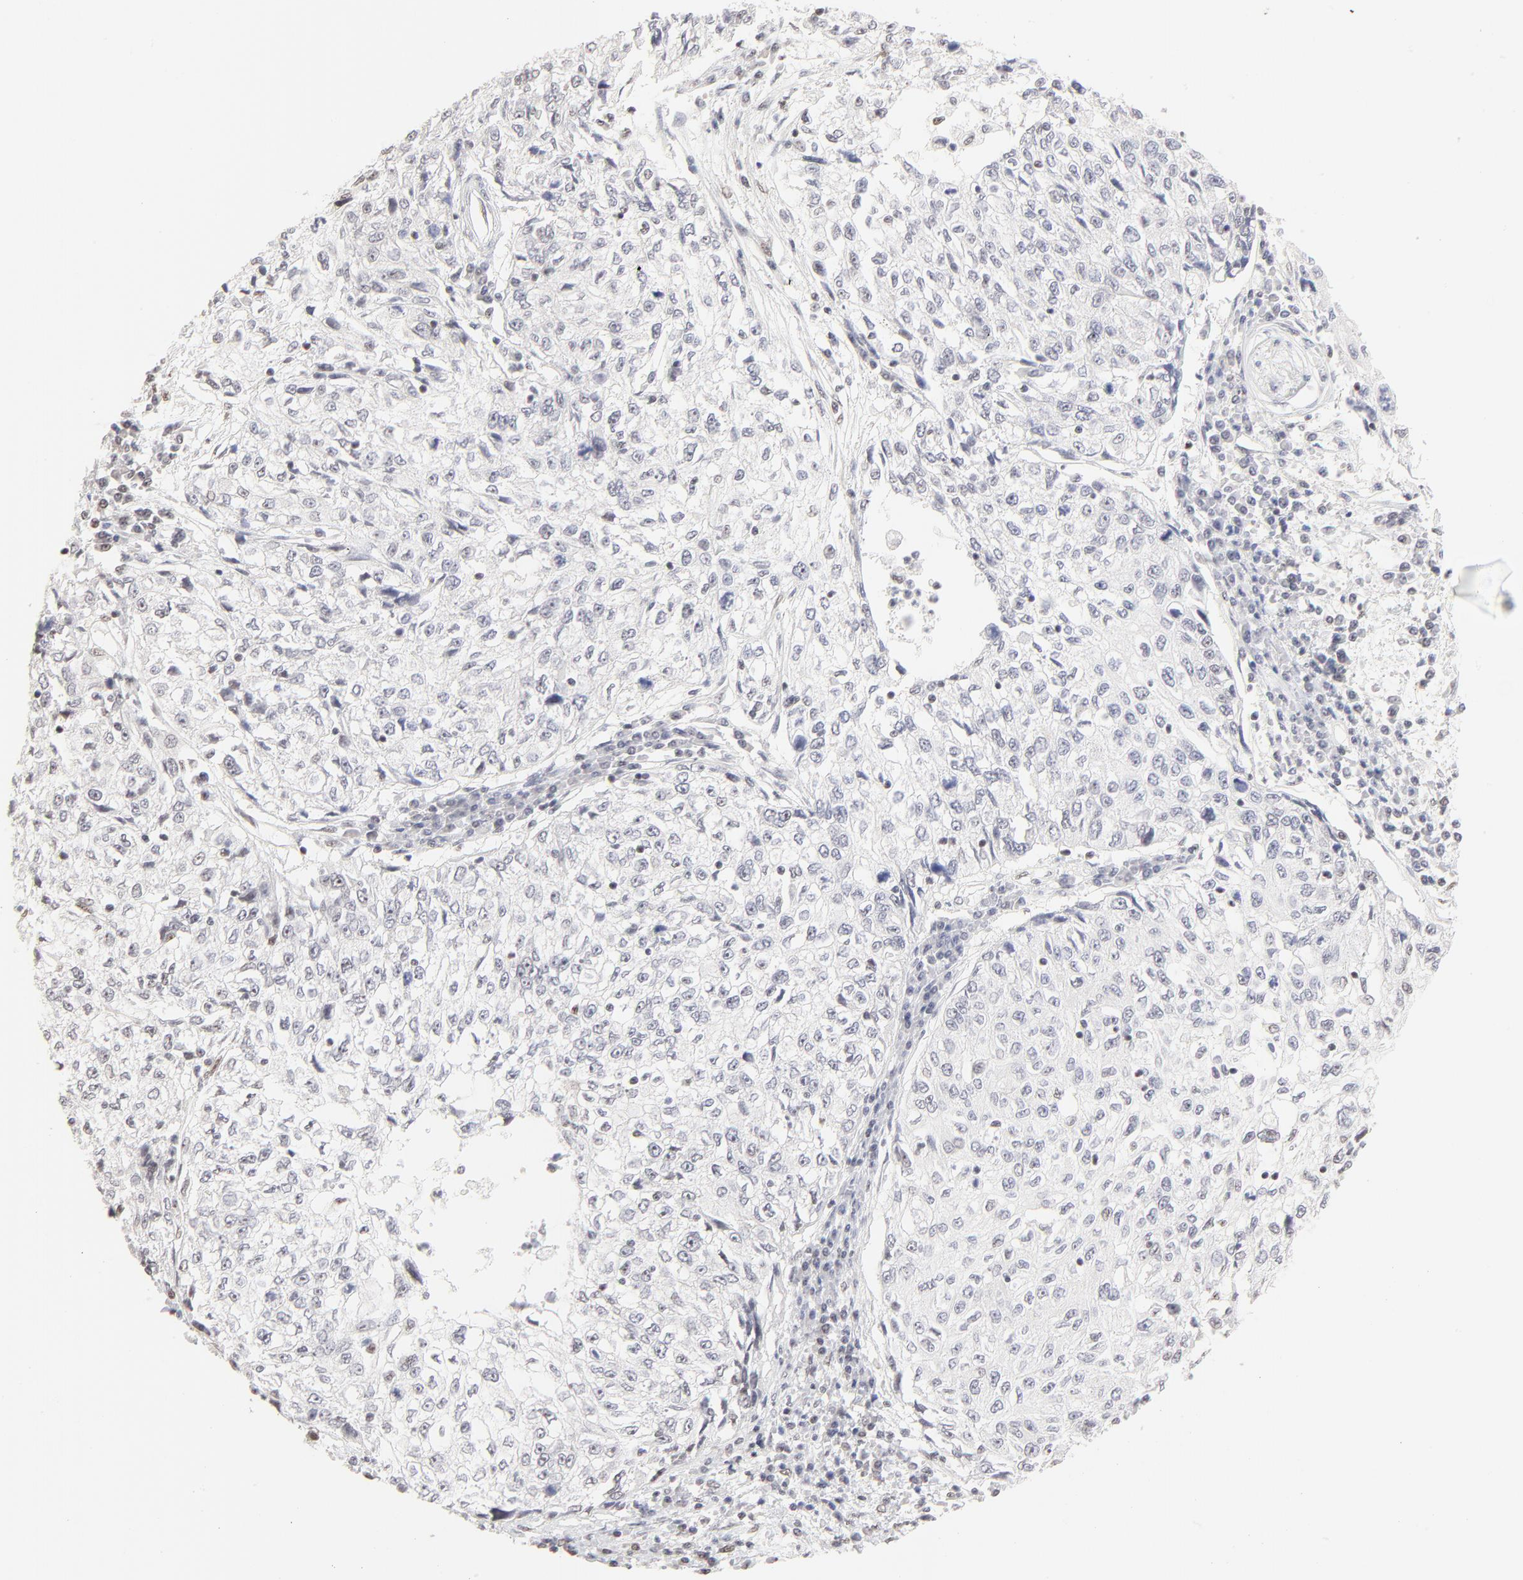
{"staining": {"intensity": "negative", "quantity": "none", "location": "none"}, "tissue": "cervical cancer", "cell_type": "Tumor cells", "image_type": "cancer", "snomed": [{"axis": "morphology", "description": "Squamous cell carcinoma, NOS"}, {"axis": "topography", "description": "Cervix"}], "caption": "The immunohistochemistry photomicrograph has no significant expression in tumor cells of cervical cancer (squamous cell carcinoma) tissue. (Stains: DAB immunohistochemistry (IHC) with hematoxylin counter stain, Microscopy: brightfield microscopy at high magnification).", "gene": "NFIL3", "patient": {"sex": "female", "age": 57}}